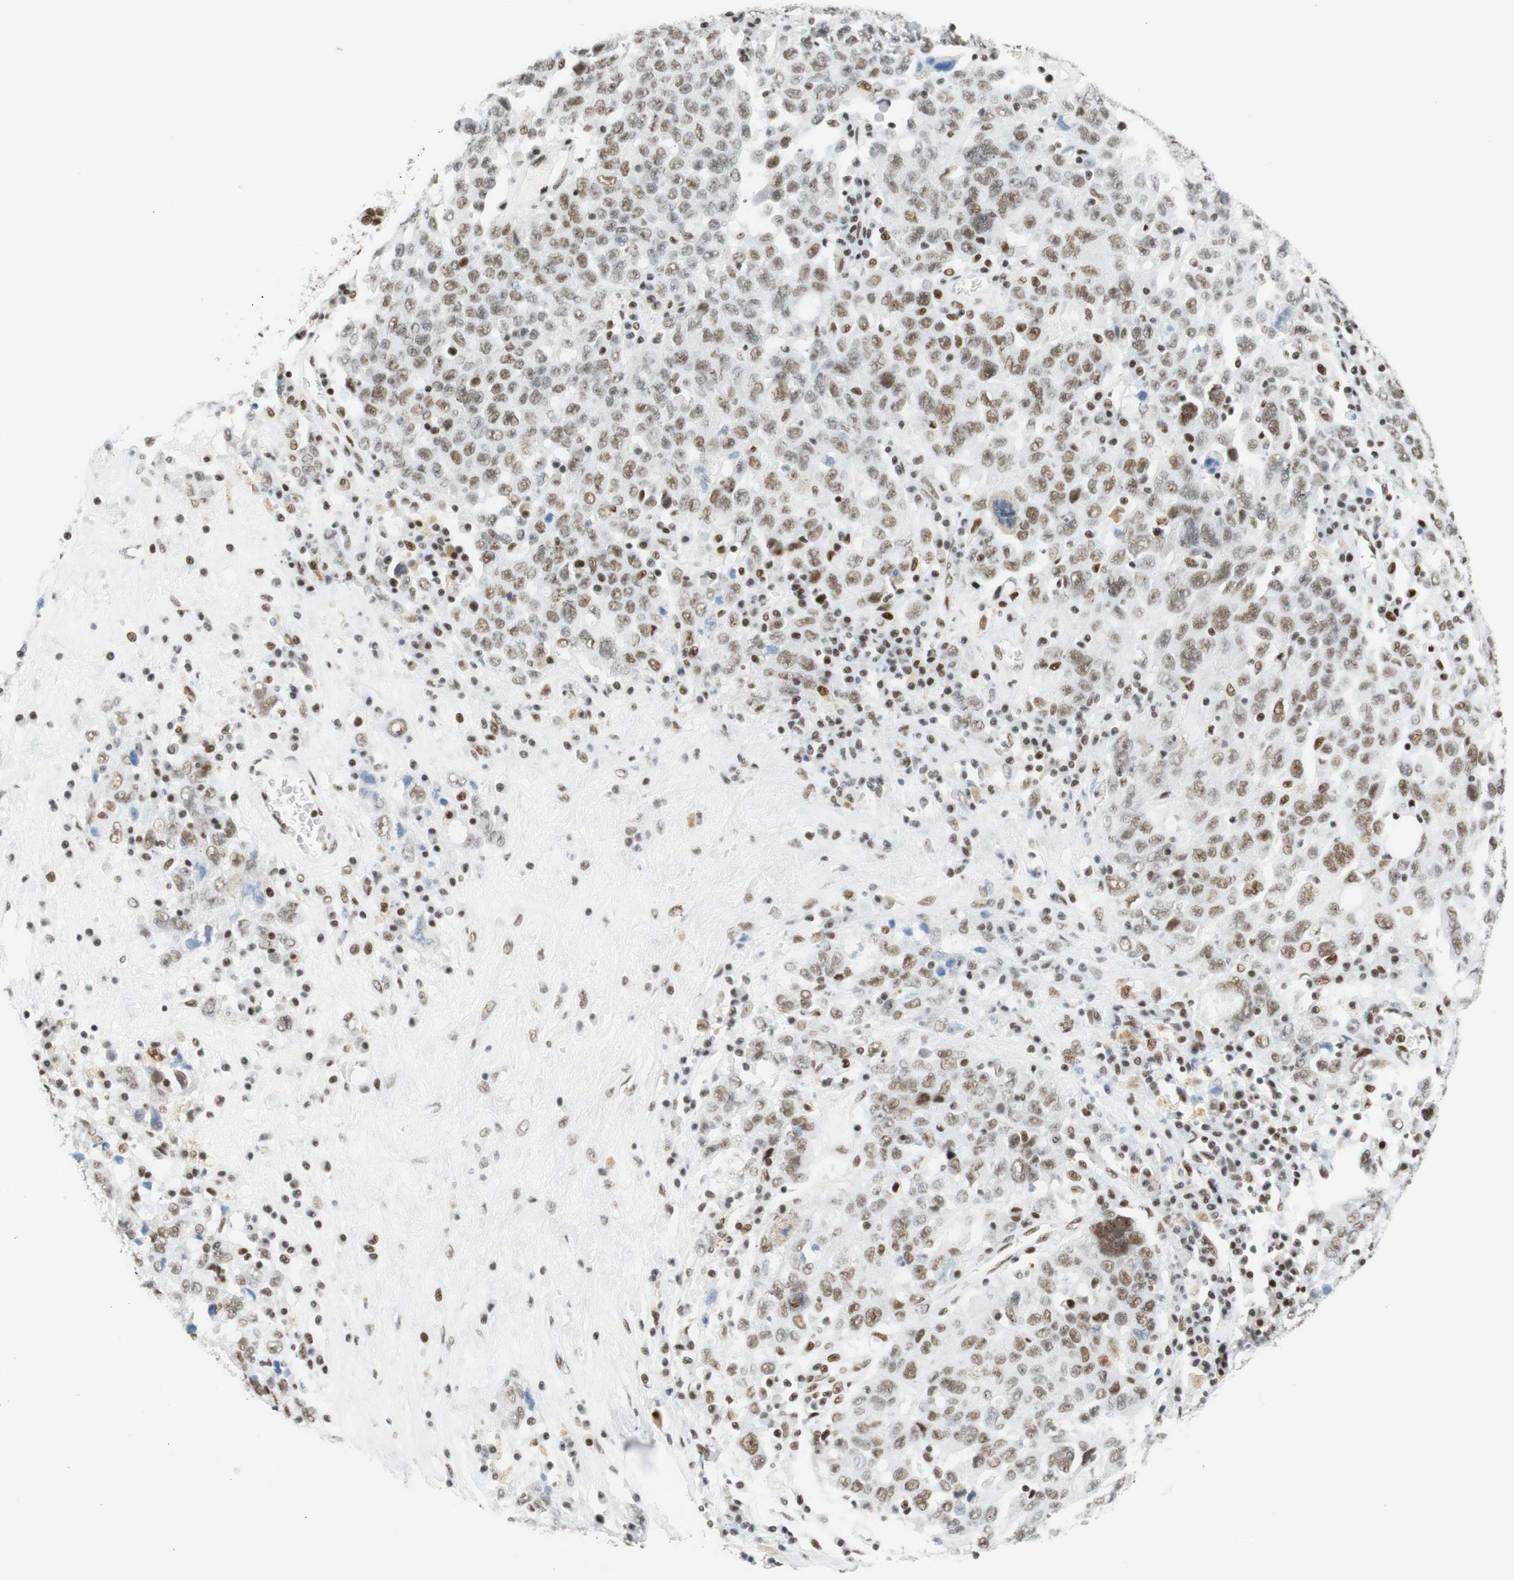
{"staining": {"intensity": "weak", "quantity": "25%-75%", "location": "nuclear"}, "tissue": "ovarian cancer", "cell_type": "Tumor cells", "image_type": "cancer", "snomed": [{"axis": "morphology", "description": "Carcinoma, endometroid"}, {"axis": "topography", "description": "Ovary"}], "caption": "Ovarian cancer was stained to show a protein in brown. There is low levels of weak nuclear expression in approximately 25%-75% of tumor cells.", "gene": "RNF20", "patient": {"sex": "female", "age": 62}}